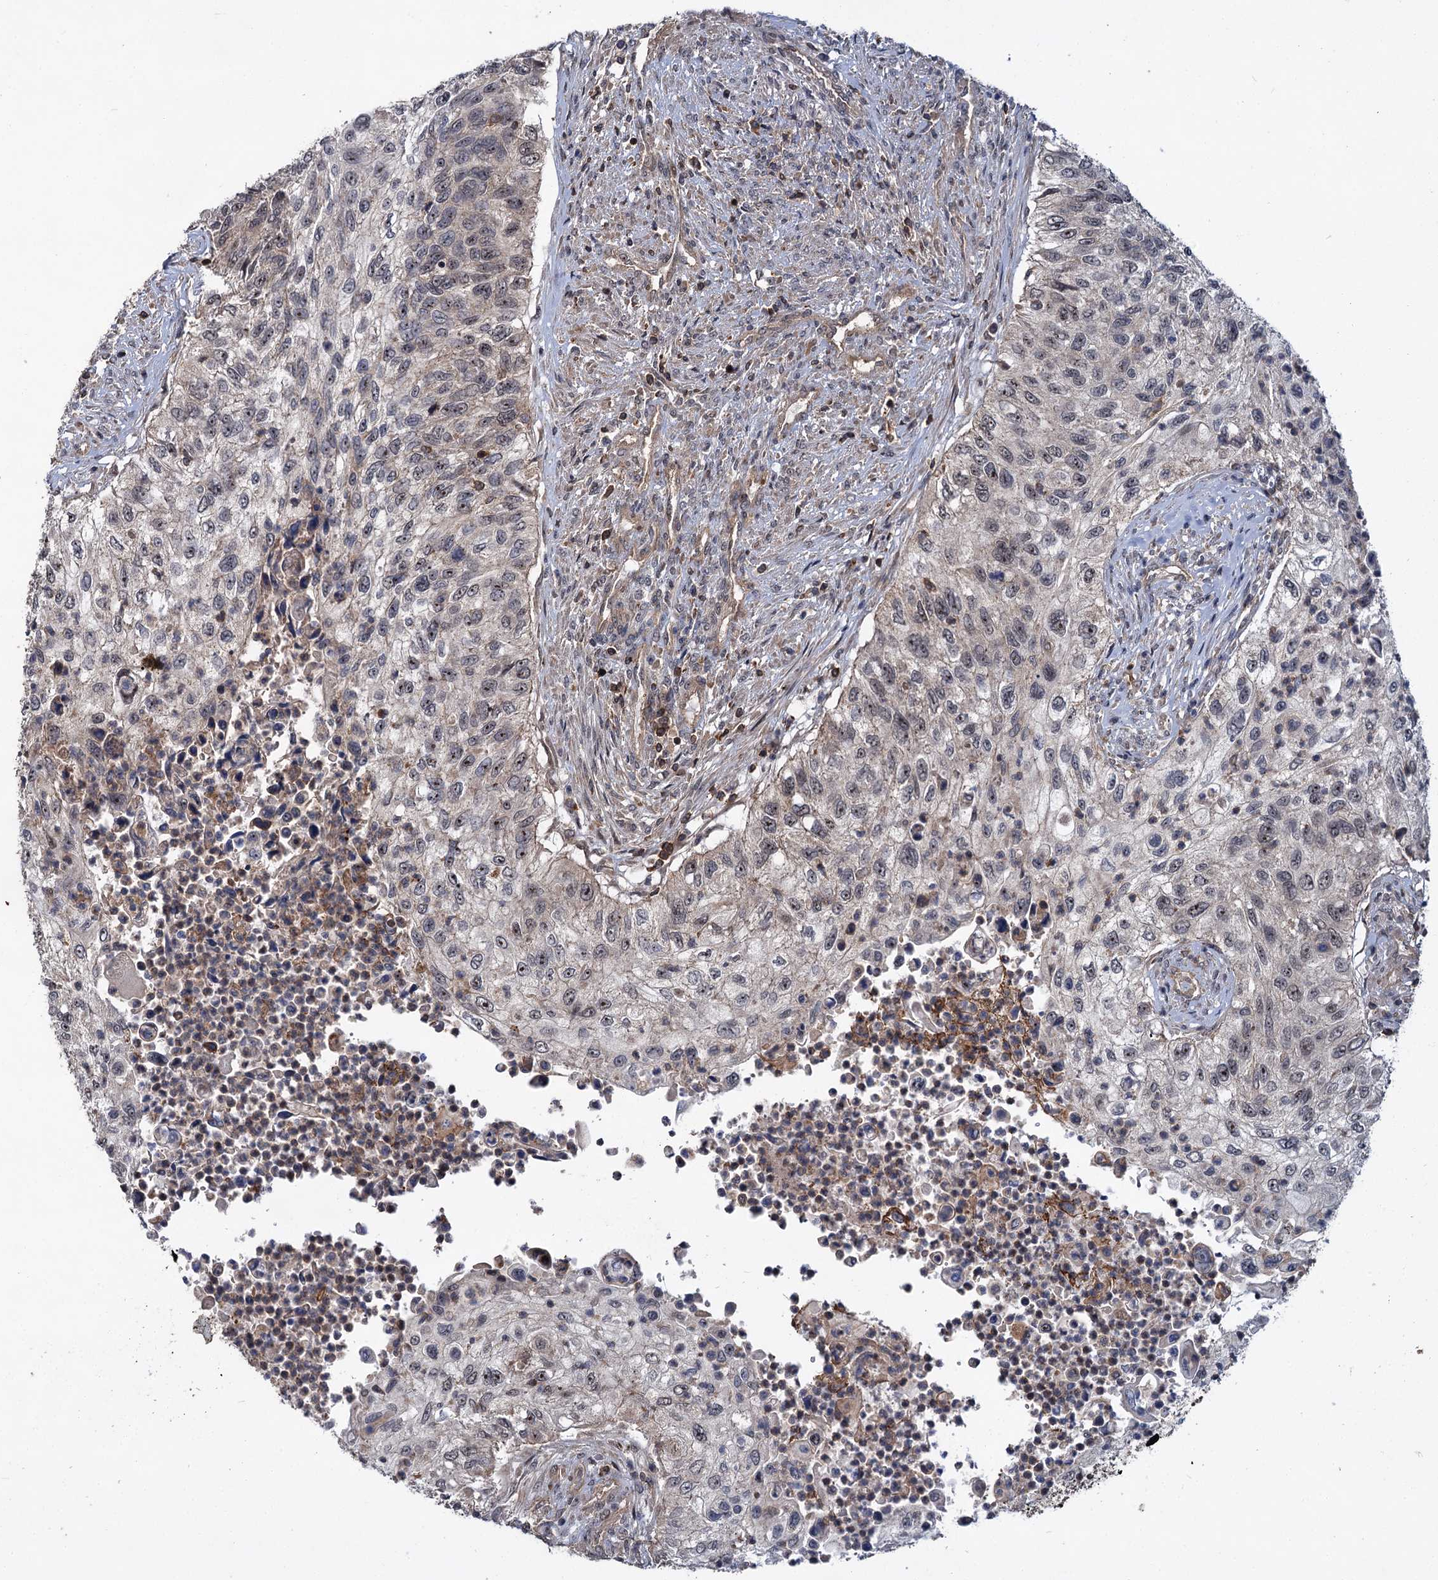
{"staining": {"intensity": "weak", "quantity": "25%-75%", "location": "nuclear"}, "tissue": "urothelial cancer", "cell_type": "Tumor cells", "image_type": "cancer", "snomed": [{"axis": "morphology", "description": "Urothelial carcinoma, High grade"}, {"axis": "topography", "description": "Urinary bladder"}], "caption": "Immunohistochemistry (DAB (3,3'-diaminobenzidine)) staining of urothelial carcinoma (high-grade) shows weak nuclear protein positivity in about 25%-75% of tumor cells. The staining was performed using DAB (3,3'-diaminobenzidine) to visualize the protein expression in brown, while the nuclei were stained in blue with hematoxylin (Magnification: 20x).", "gene": "ABLIM1", "patient": {"sex": "female", "age": 60}}